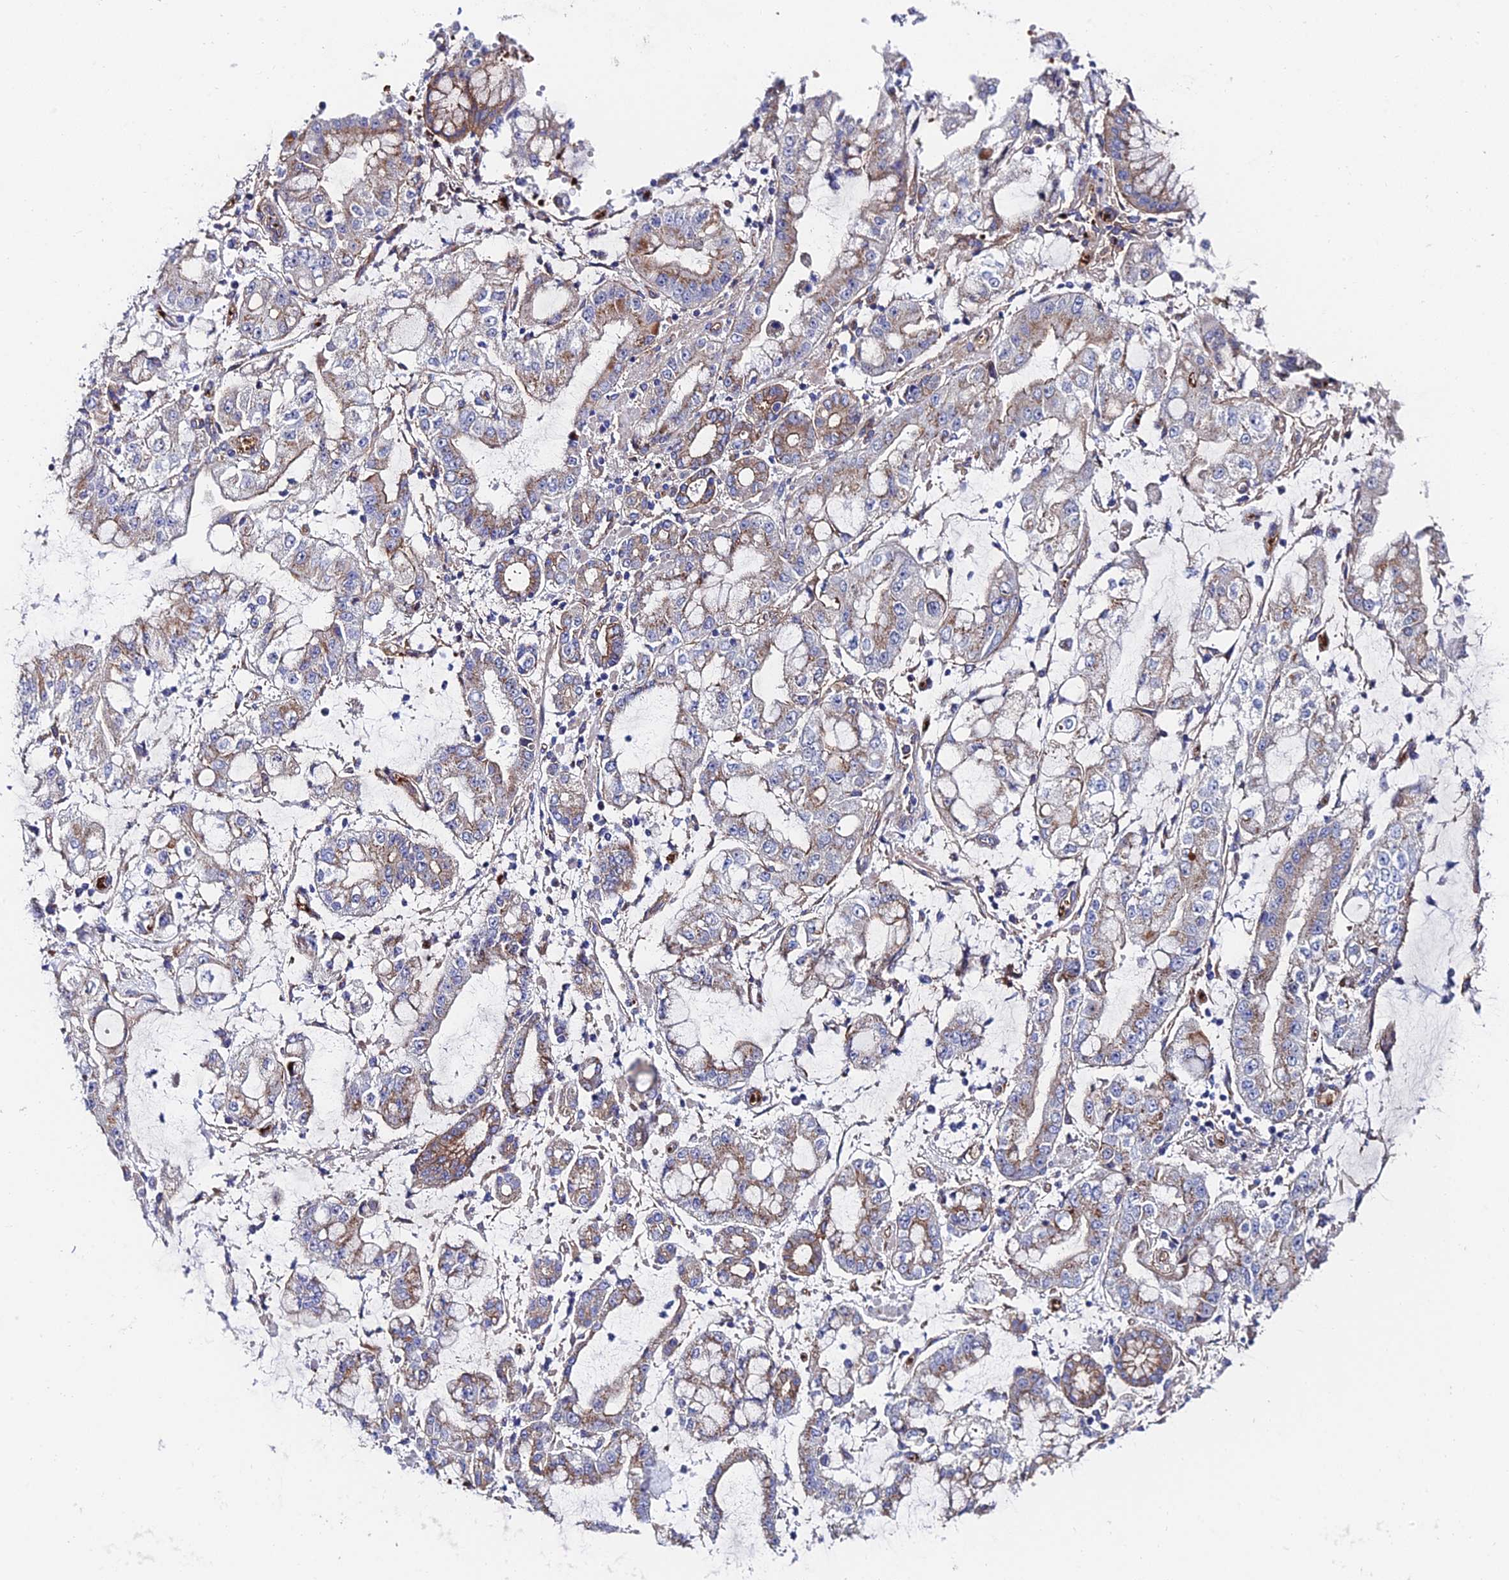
{"staining": {"intensity": "weak", "quantity": "25%-75%", "location": "cytoplasmic/membranous"}, "tissue": "stomach cancer", "cell_type": "Tumor cells", "image_type": "cancer", "snomed": [{"axis": "morphology", "description": "Adenocarcinoma, NOS"}, {"axis": "topography", "description": "Stomach"}], "caption": "Immunohistochemistry (DAB) staining of stomach cancer (adenocarcinoma) reveals weak cytoplasmic/membranous protein staining in about 25%-75% of tumor cells. (Brightfield microscopy of DAB IHC at high magnification).", "gene": "ADGRF3", "patient": {"sex": "male", "age": 76}}